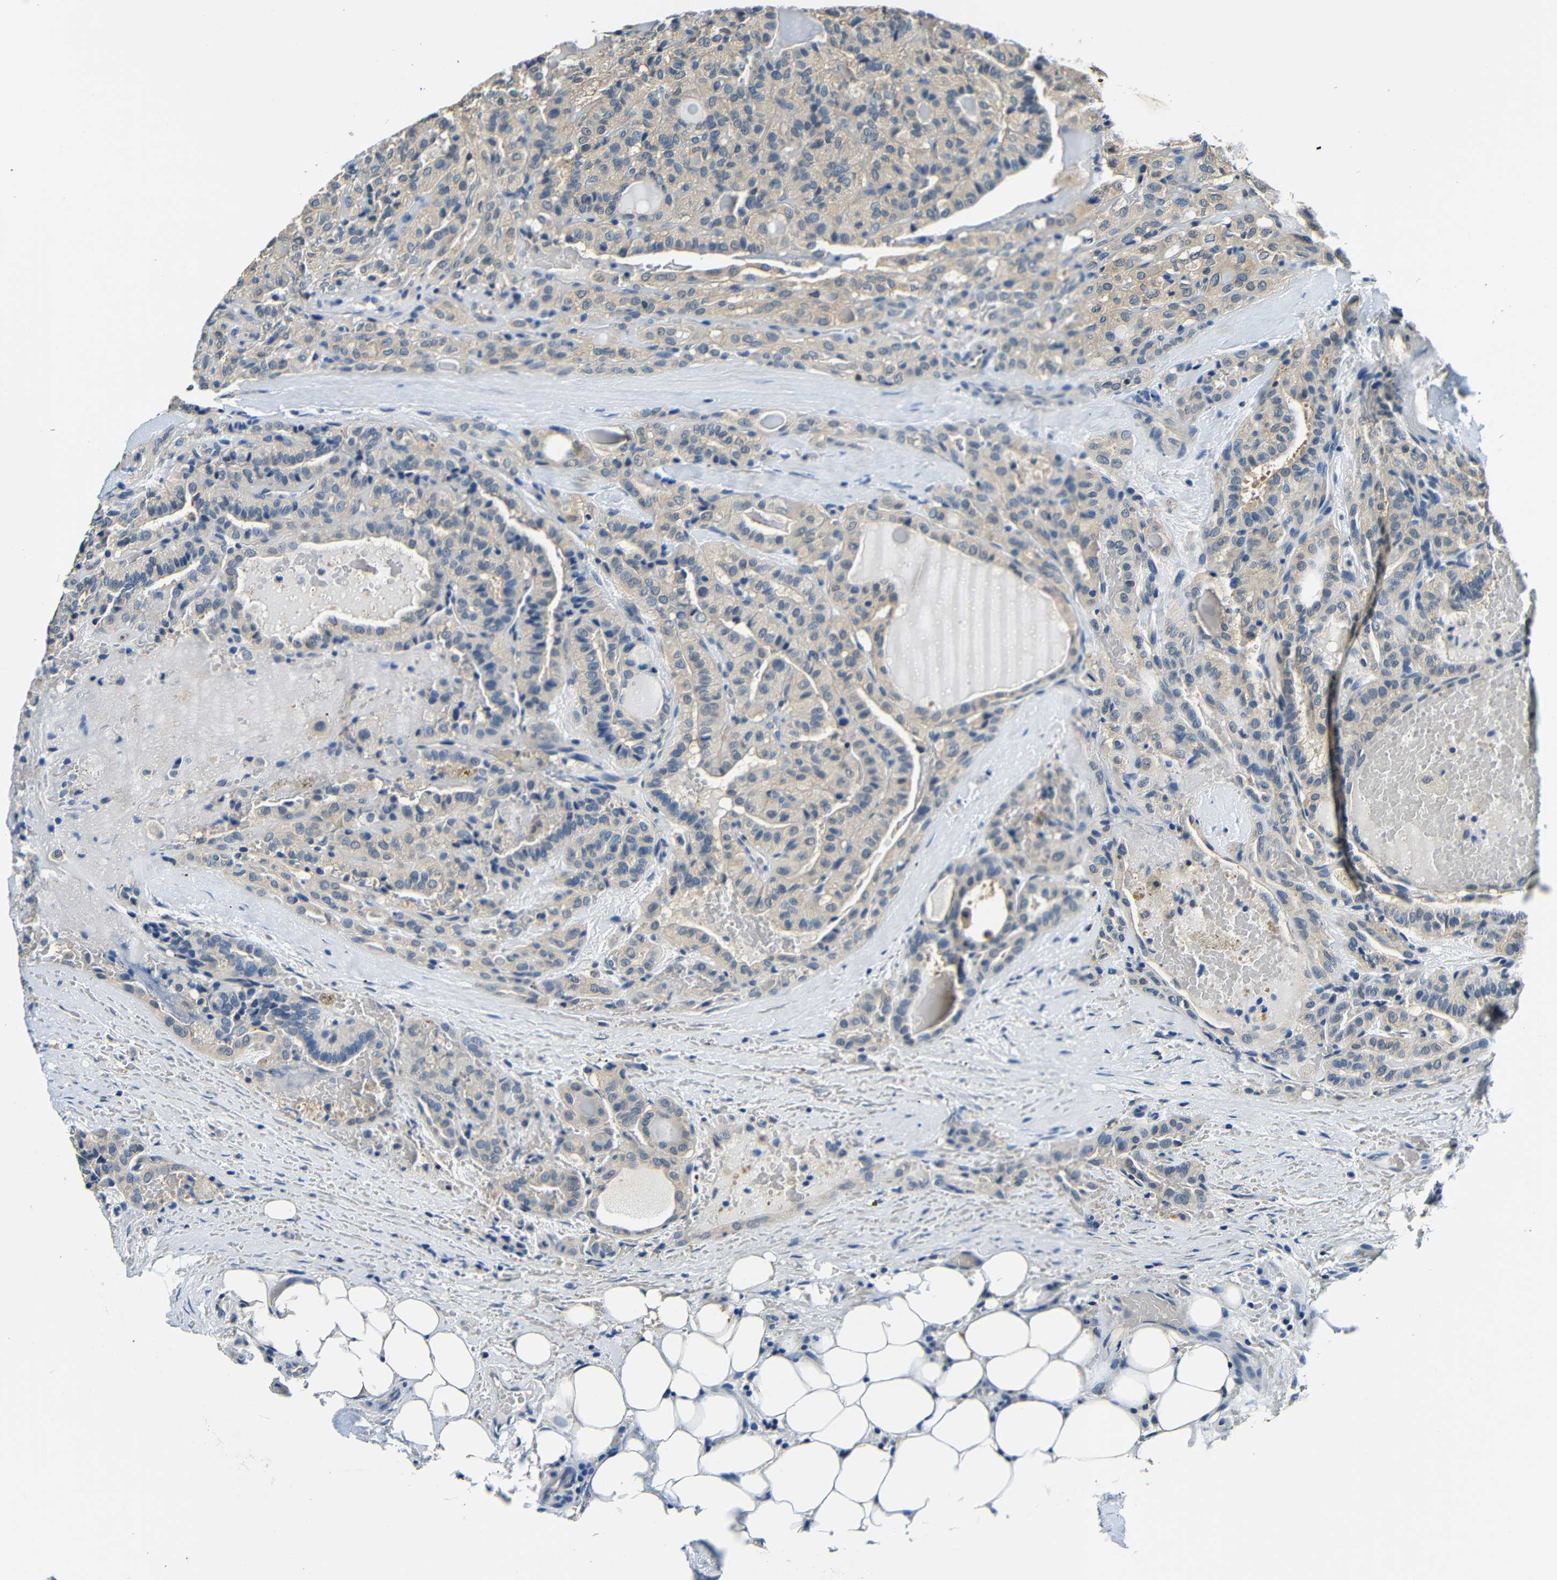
{"staining": {"intensity": "moderate", "quantity": ">75%", "location": "cytoplasmic/membranous"}, "tissue": "head and neck cancer", "cell_type": "Tumor cells", "image_type": "cancer", "snomed": [{"axis": "morphology", "description": "Squamous cell carcinoma, NOS"}, {"axis": "topography", "description": "Oral tissue"}, {"axis": "topography", "description": "Head-Neck"}], "caption": "Squamous cell carcinoma (head and neck) stained with a brown dye shows moderate cytoplasmic/membranous positive staining in about >75% of tumor cells.", "gene": "ADAP1", "patient": {"sex": "female", "age": 50}}